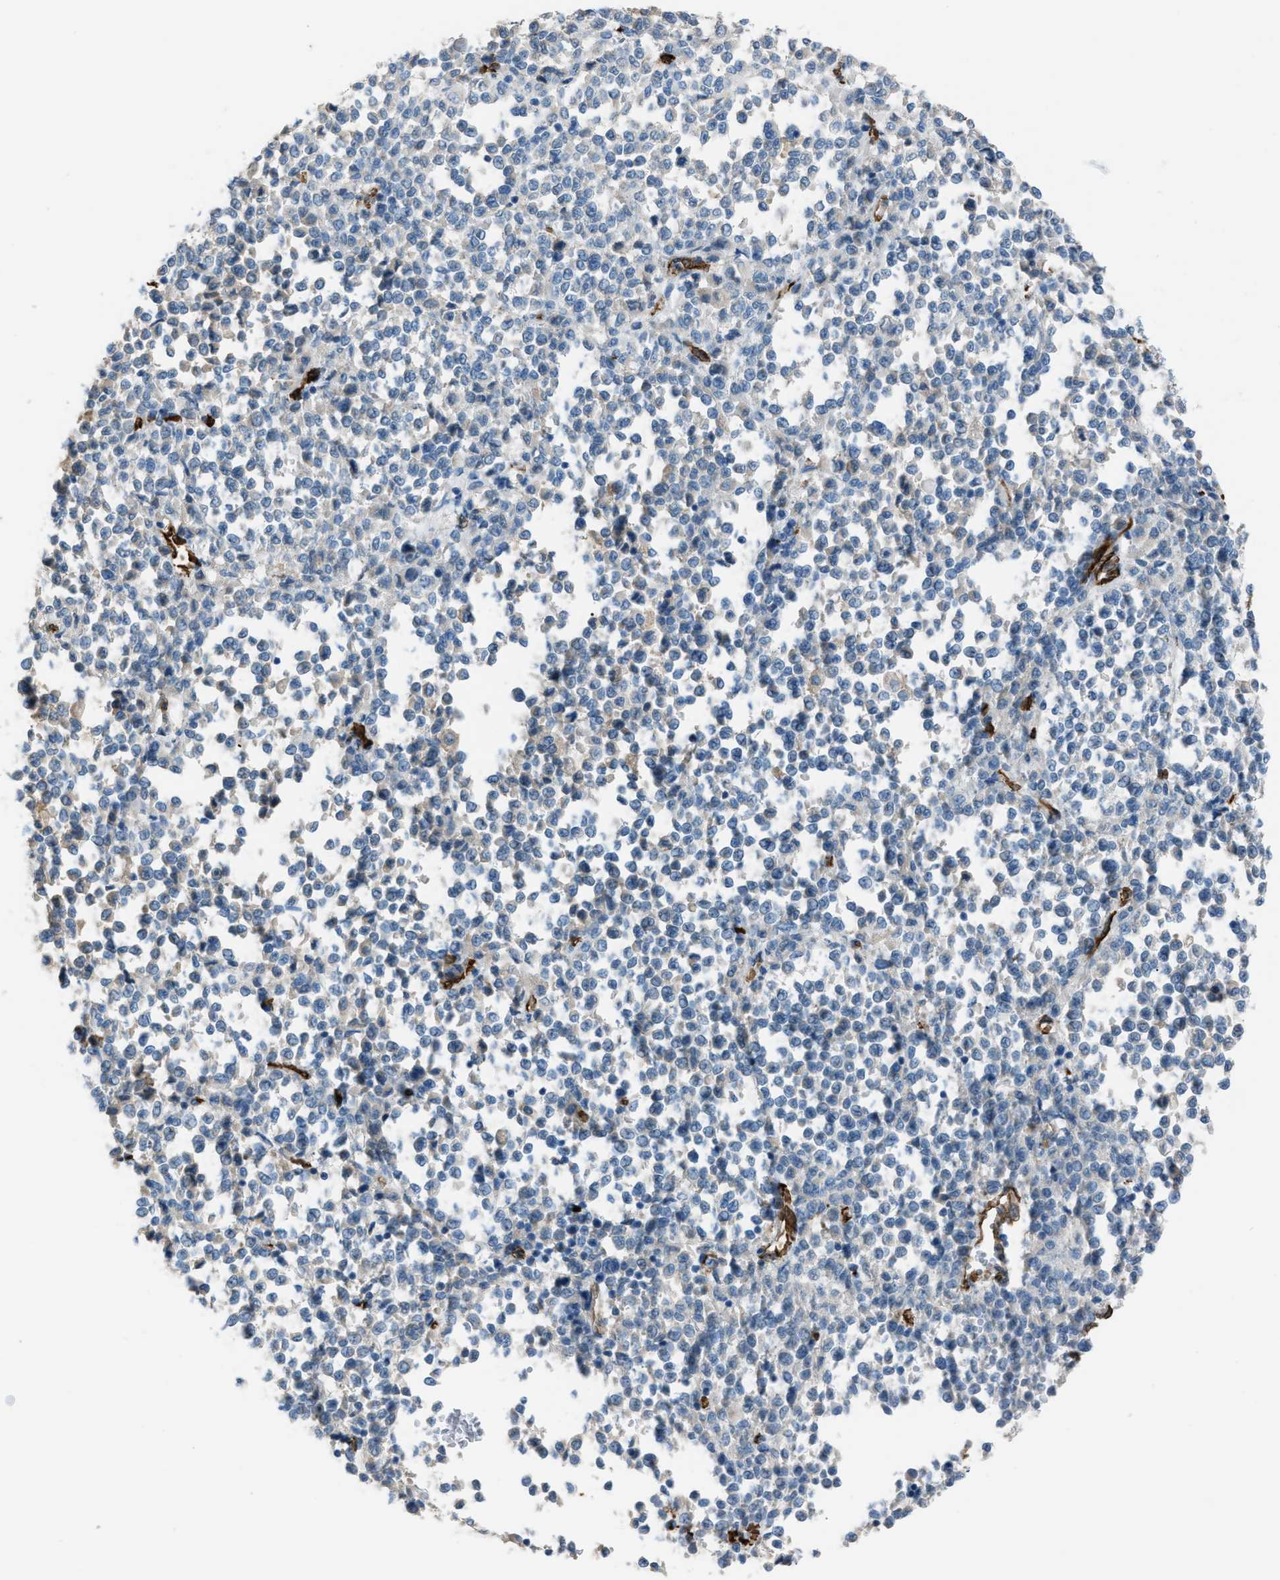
{"staining": {"intensity": "negative", "quantity": "none", "location": "none"}, "tissue": "melanoma", "cell_type": "Tumor cells", "image_type": "cancer", "snomed": [{"axis": "morphology", "description": "Malignant melanoma, Metastatic site"}, {"axis": "topography", "description": "Pancreas"}], "caption": "A high-resolution micrograph shows IHC staining of malignant melanoma (metastatic site), which shows no significant staining in tumor cells.", "gene": "SLC22A15", "patient": {"sex": "female", "age": 30}}